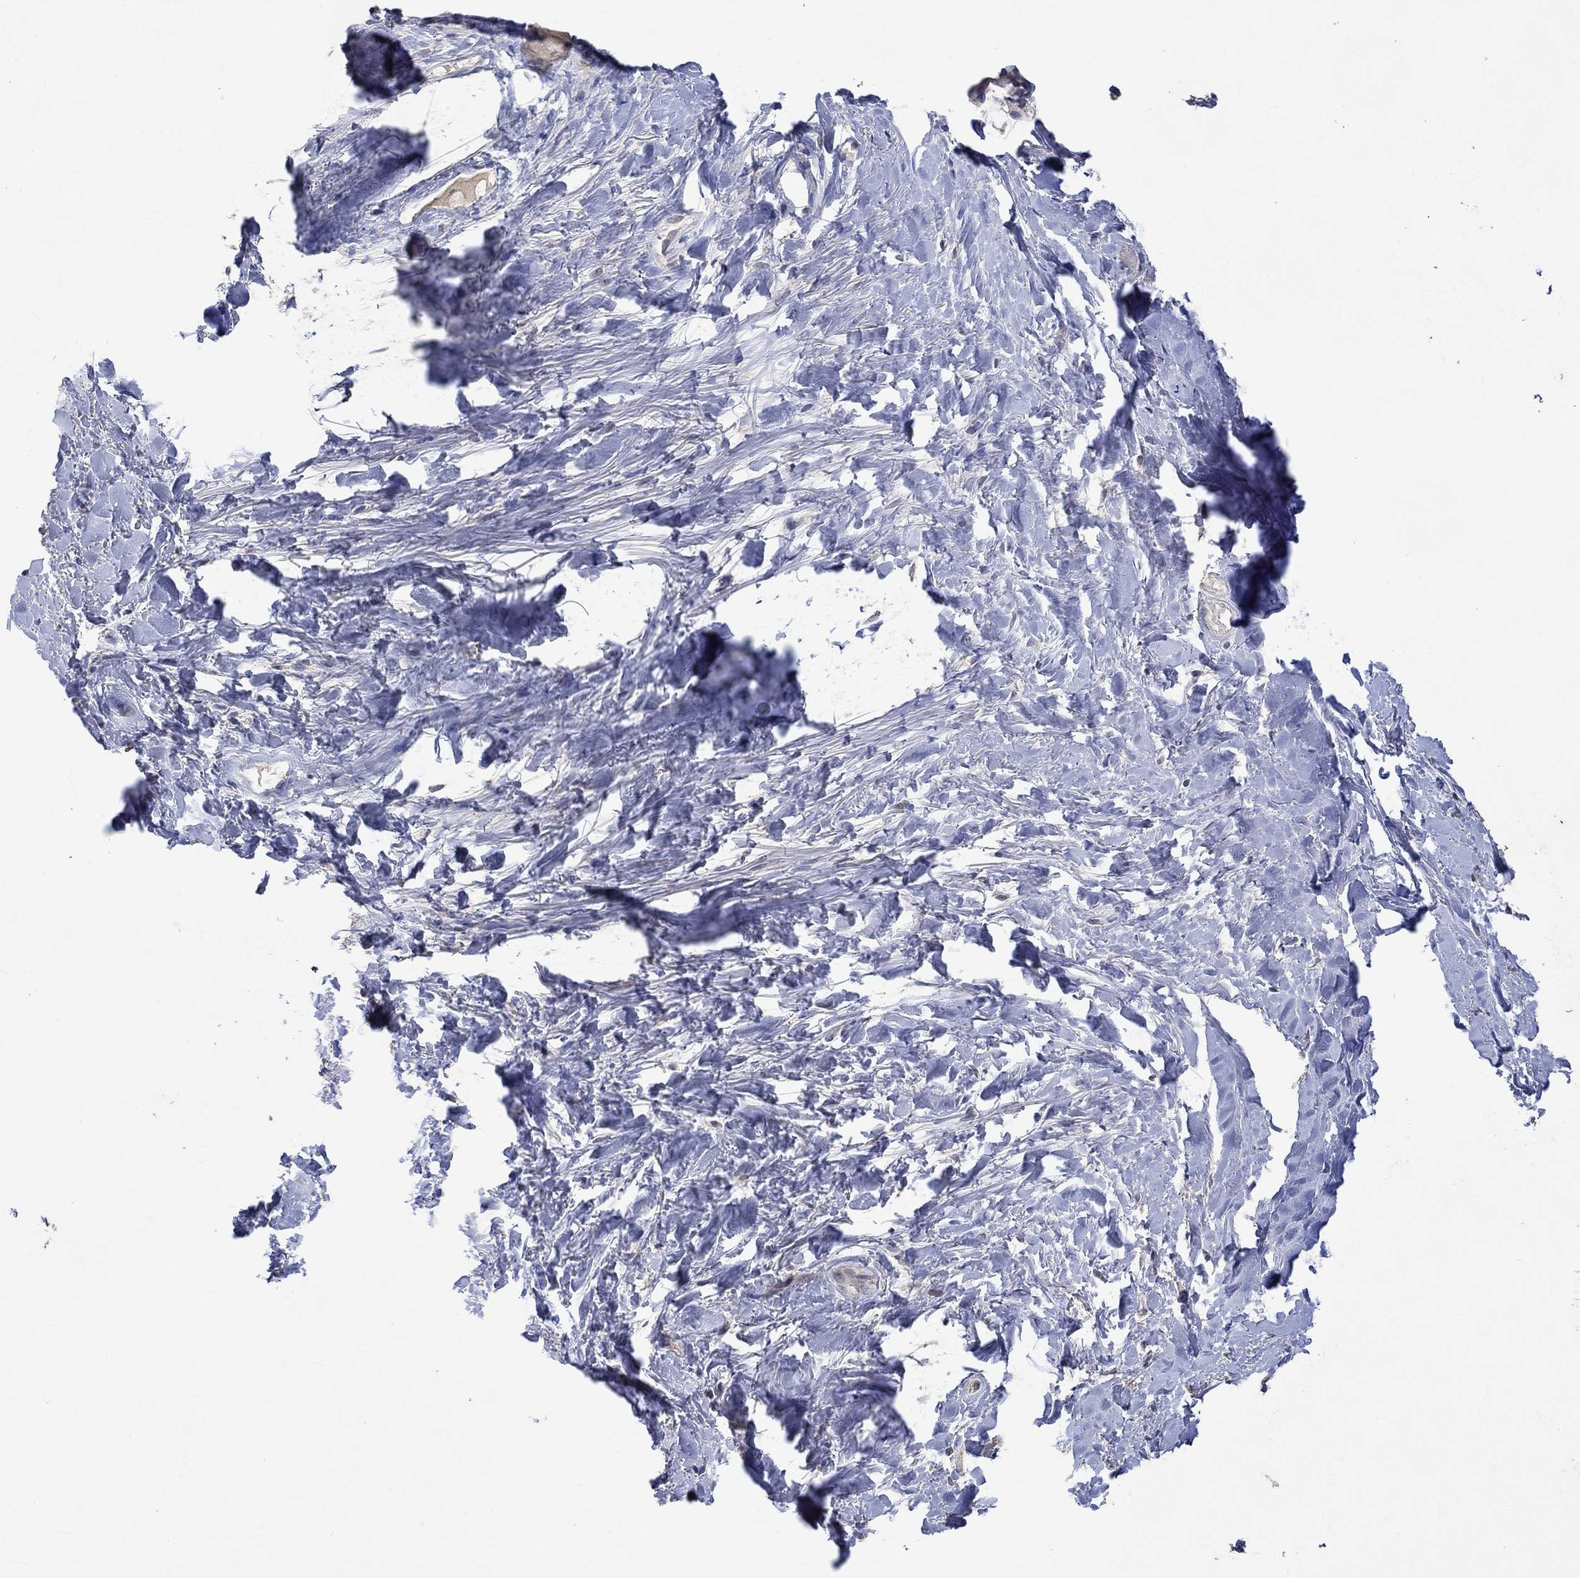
{"staining": {"intensity": "negative", "quantity": "none", "location": "none"}, "tissue": "soft tissue", "cell_type": "Fibroblasts", "image_type": "normal", "snomed": [{"axis": "morphology", "description": "Normal tissue, NOS"}, {"axis": "topography", "description": "Cartilage tissue"}], "caption": "An immunohistochemistry micrograph of benign soft tissue is shown. There is no staining in fibroblasts of soft tissue. (DAB immunohistochemistry, high magnification).", "gene": "PTPN20", "patient": {"sex": "male", "age": 62}}